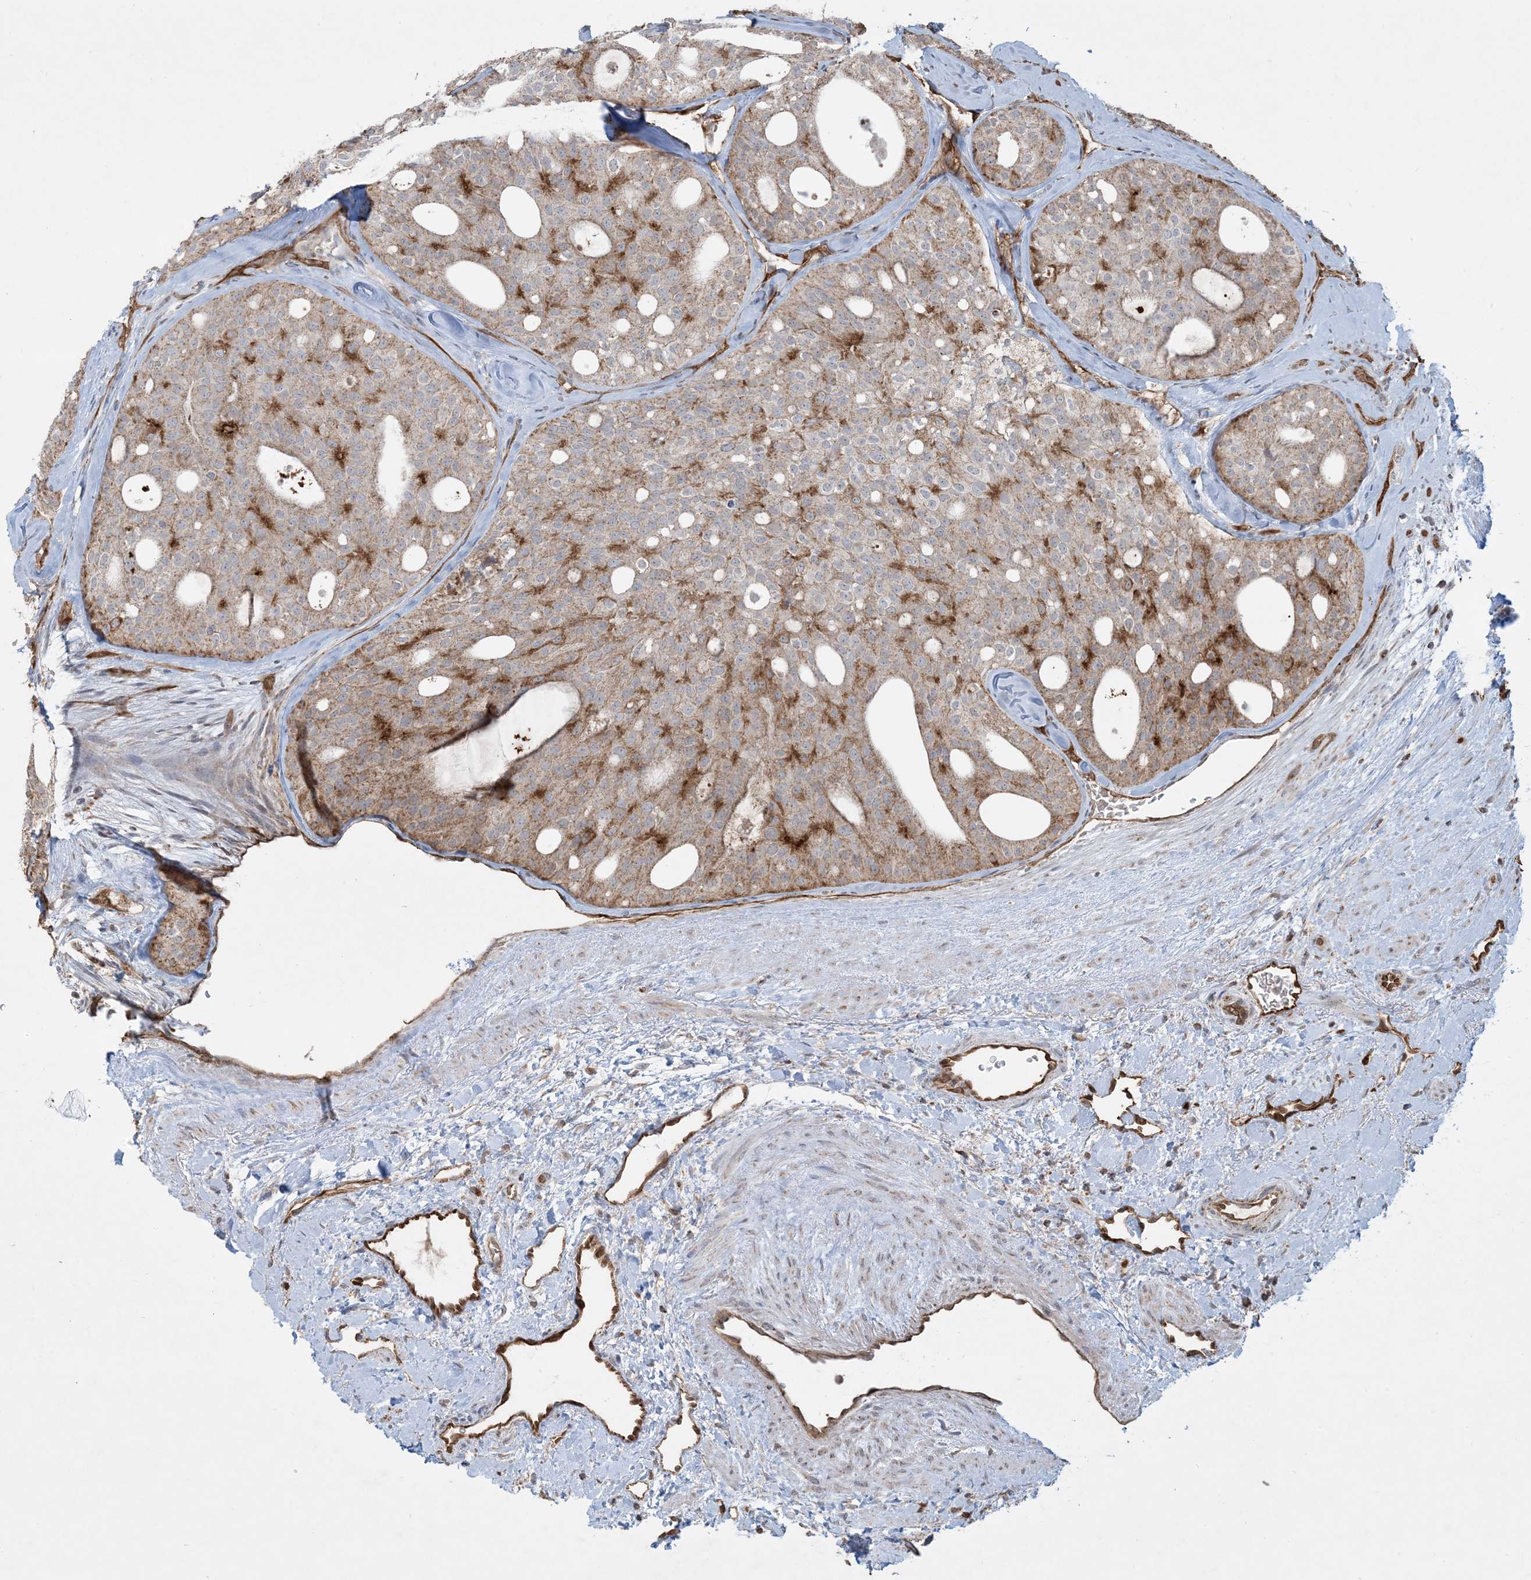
{"staining": {"intensity": "moderate", "quantity": "25%-75%", "location": "cytoplasmic/membranous"}, "tissue": "thyroid cancer", "cell_type": "Tumor cells", "image_type": "cancer", "snomed": [{"axis": "morphology", "description": "Follicular adenoma carcinoma, NOS"}, {"axis": "topography", "description": "Thyroid gland"}], "caption": "This photomicrograph demonstrates immunohistochemistry staining of human follicular adenoma carcinoma (thyroid), with medium moderate cytoplasmic/membranous staining in about 25%-75% of tumor cells.", "gene": "PPM1F", "patient": {"sex": "male", "age": 75}}